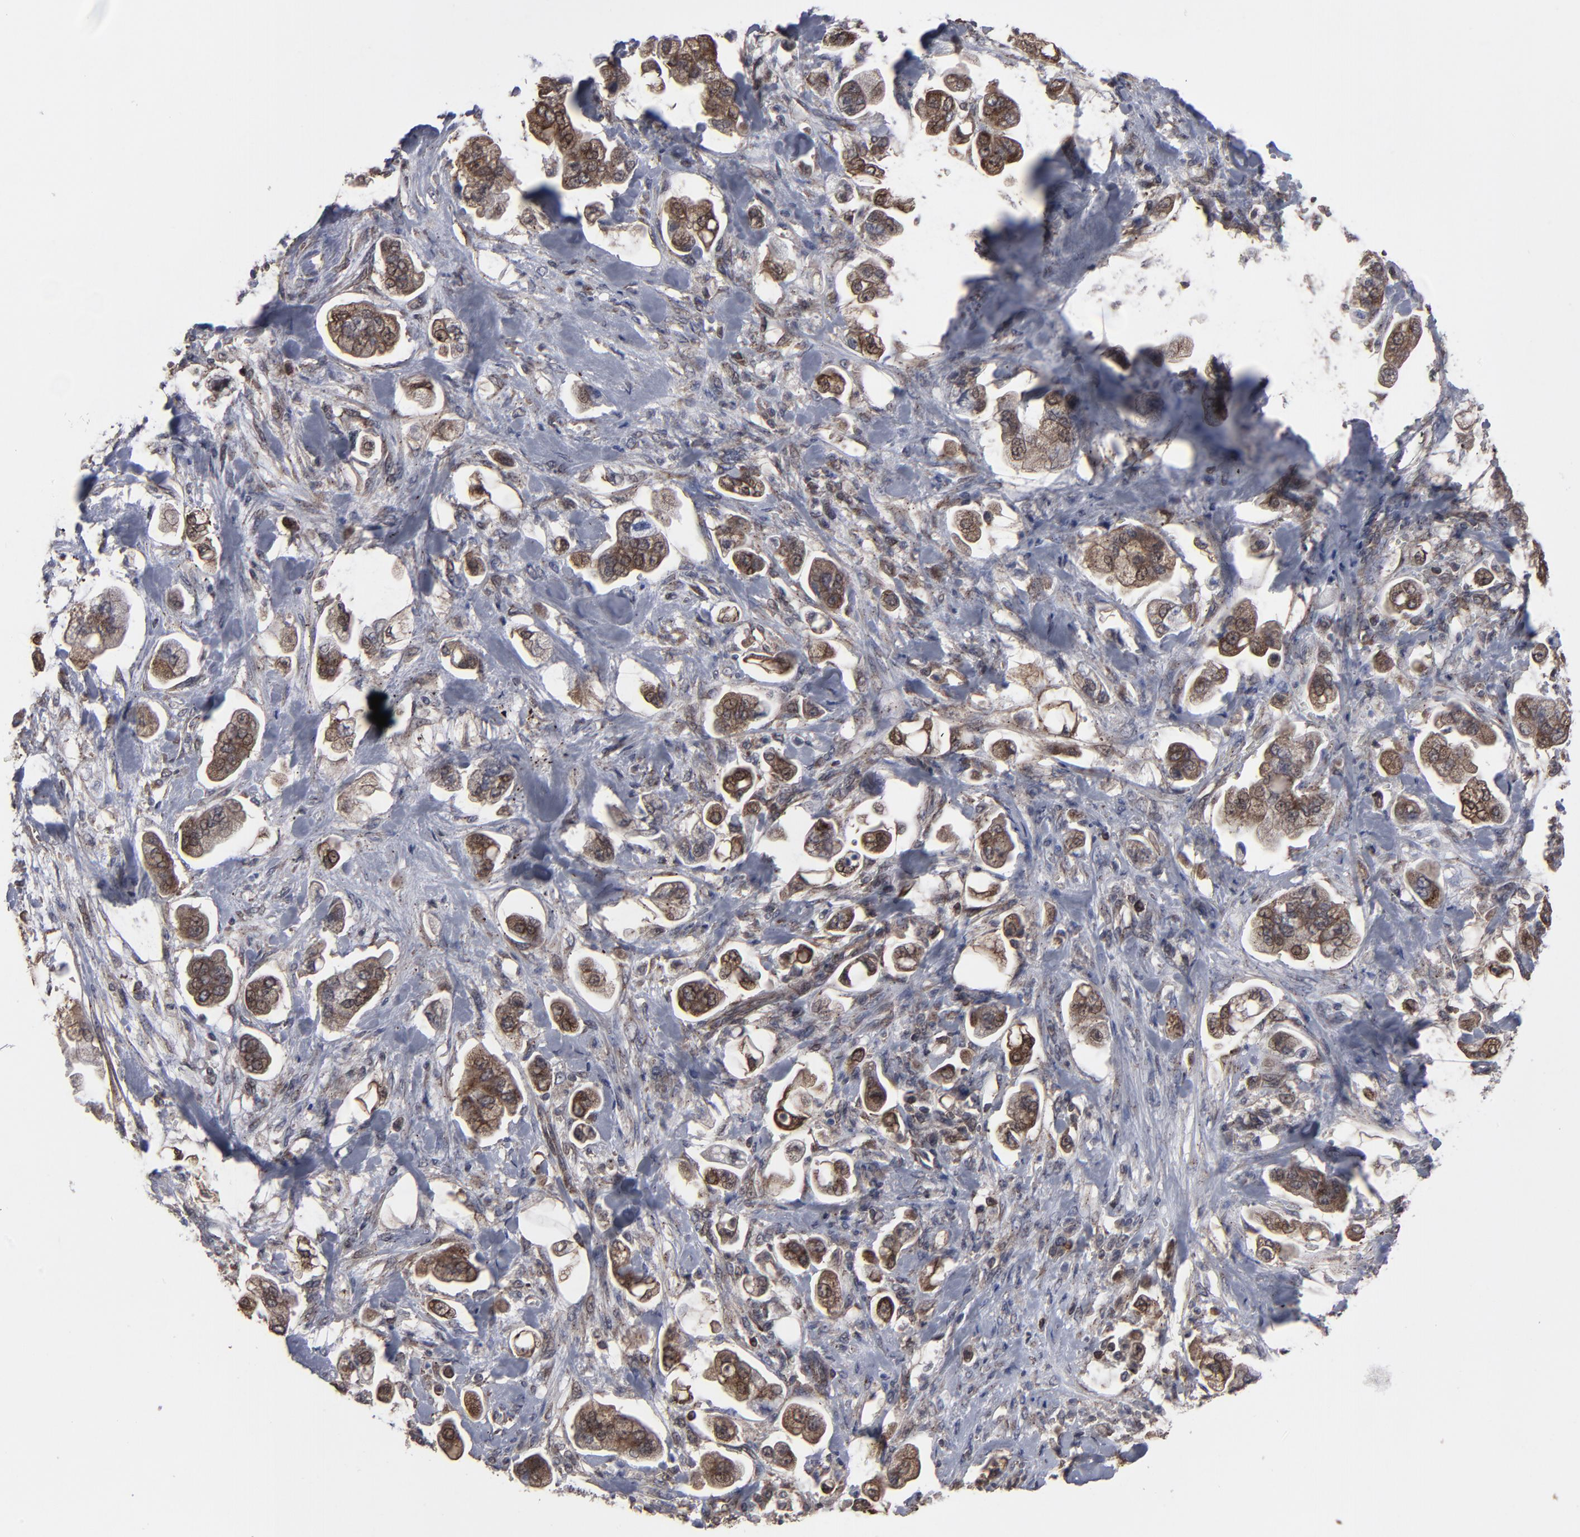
{"staining": {"intensity": "strong", "quantity": ">75%", "location": "cytoplasmic/membranous,nuclear"}, "tissue": "stomach cancer", "cell_type": "Tumor cells", "image_type": "cancer", "snomed": [{"axis": "morphology", "description": "Adenocarcinoma, NOS"}, {"axis": "topography", "description": "Stomach"}], "caption": "Immunohistochemical staining of human stomach cancer displays high levels of strong cytoplasmic/membranous and nuclear protein positivity in about >75% of tumor cells.", "gene": "KIAA2026", "patient": {"sex": "male", "age": 62}}